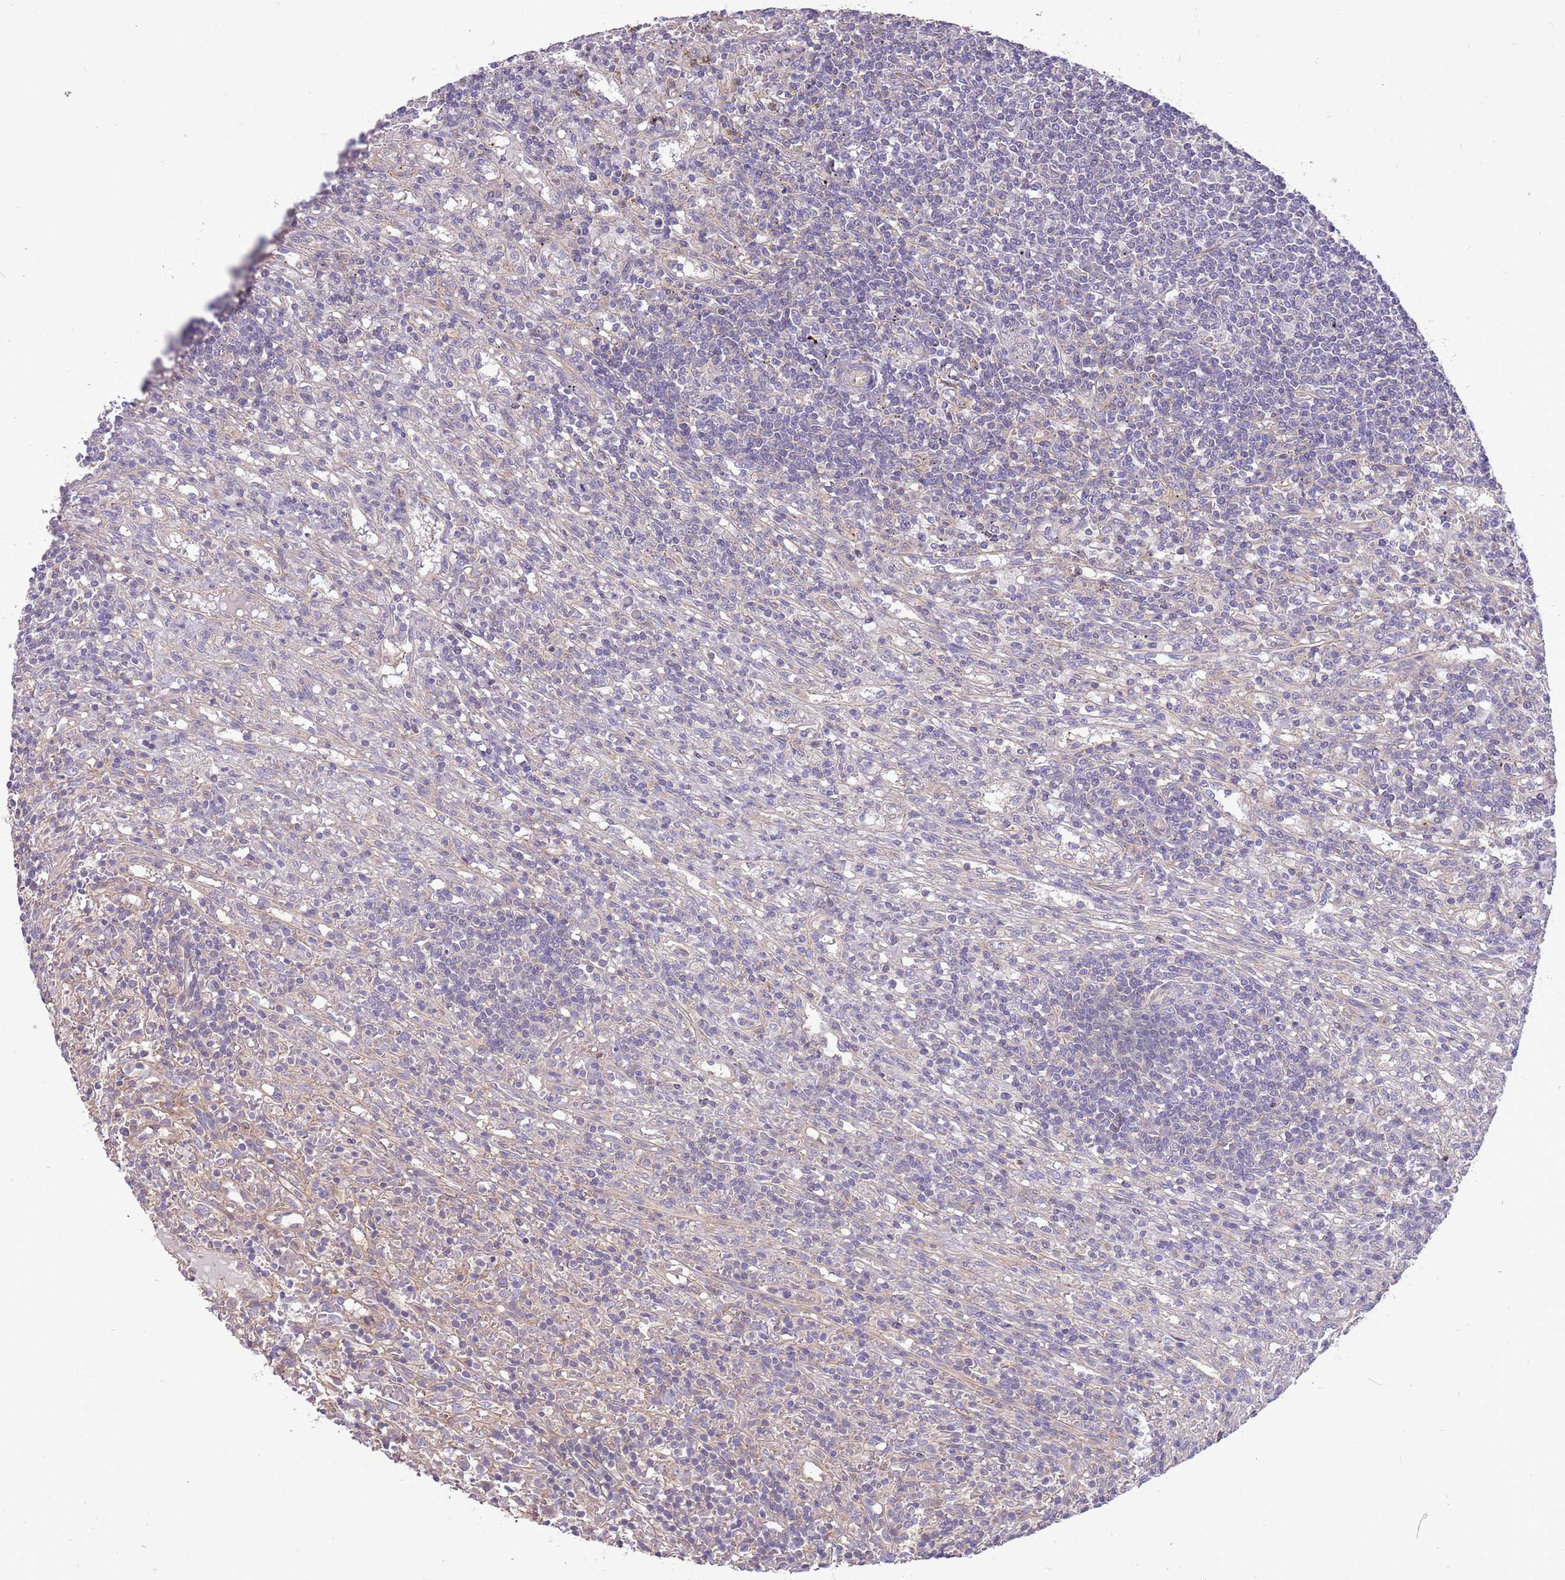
{"staining": {"intensity": "negative", "quantity": "none", "location": "none"}, "tissue": "lymphoma", "cell_type": "Tumor cells", "image_type": "cancer", "snomed": [{"axis": "morphology", "description": "Malignant lymphoma, non-Hodgkin's type, Low grade"}, {"axis": "topography", "description": "Spleen"}], "caption": "Tumor cells are negative for brown protein staining in malignant lymphoma, non-Hodgkin's type (low-grade).", "gene": "WASHC4", "patient": {"sex": "male", "age": 76}}